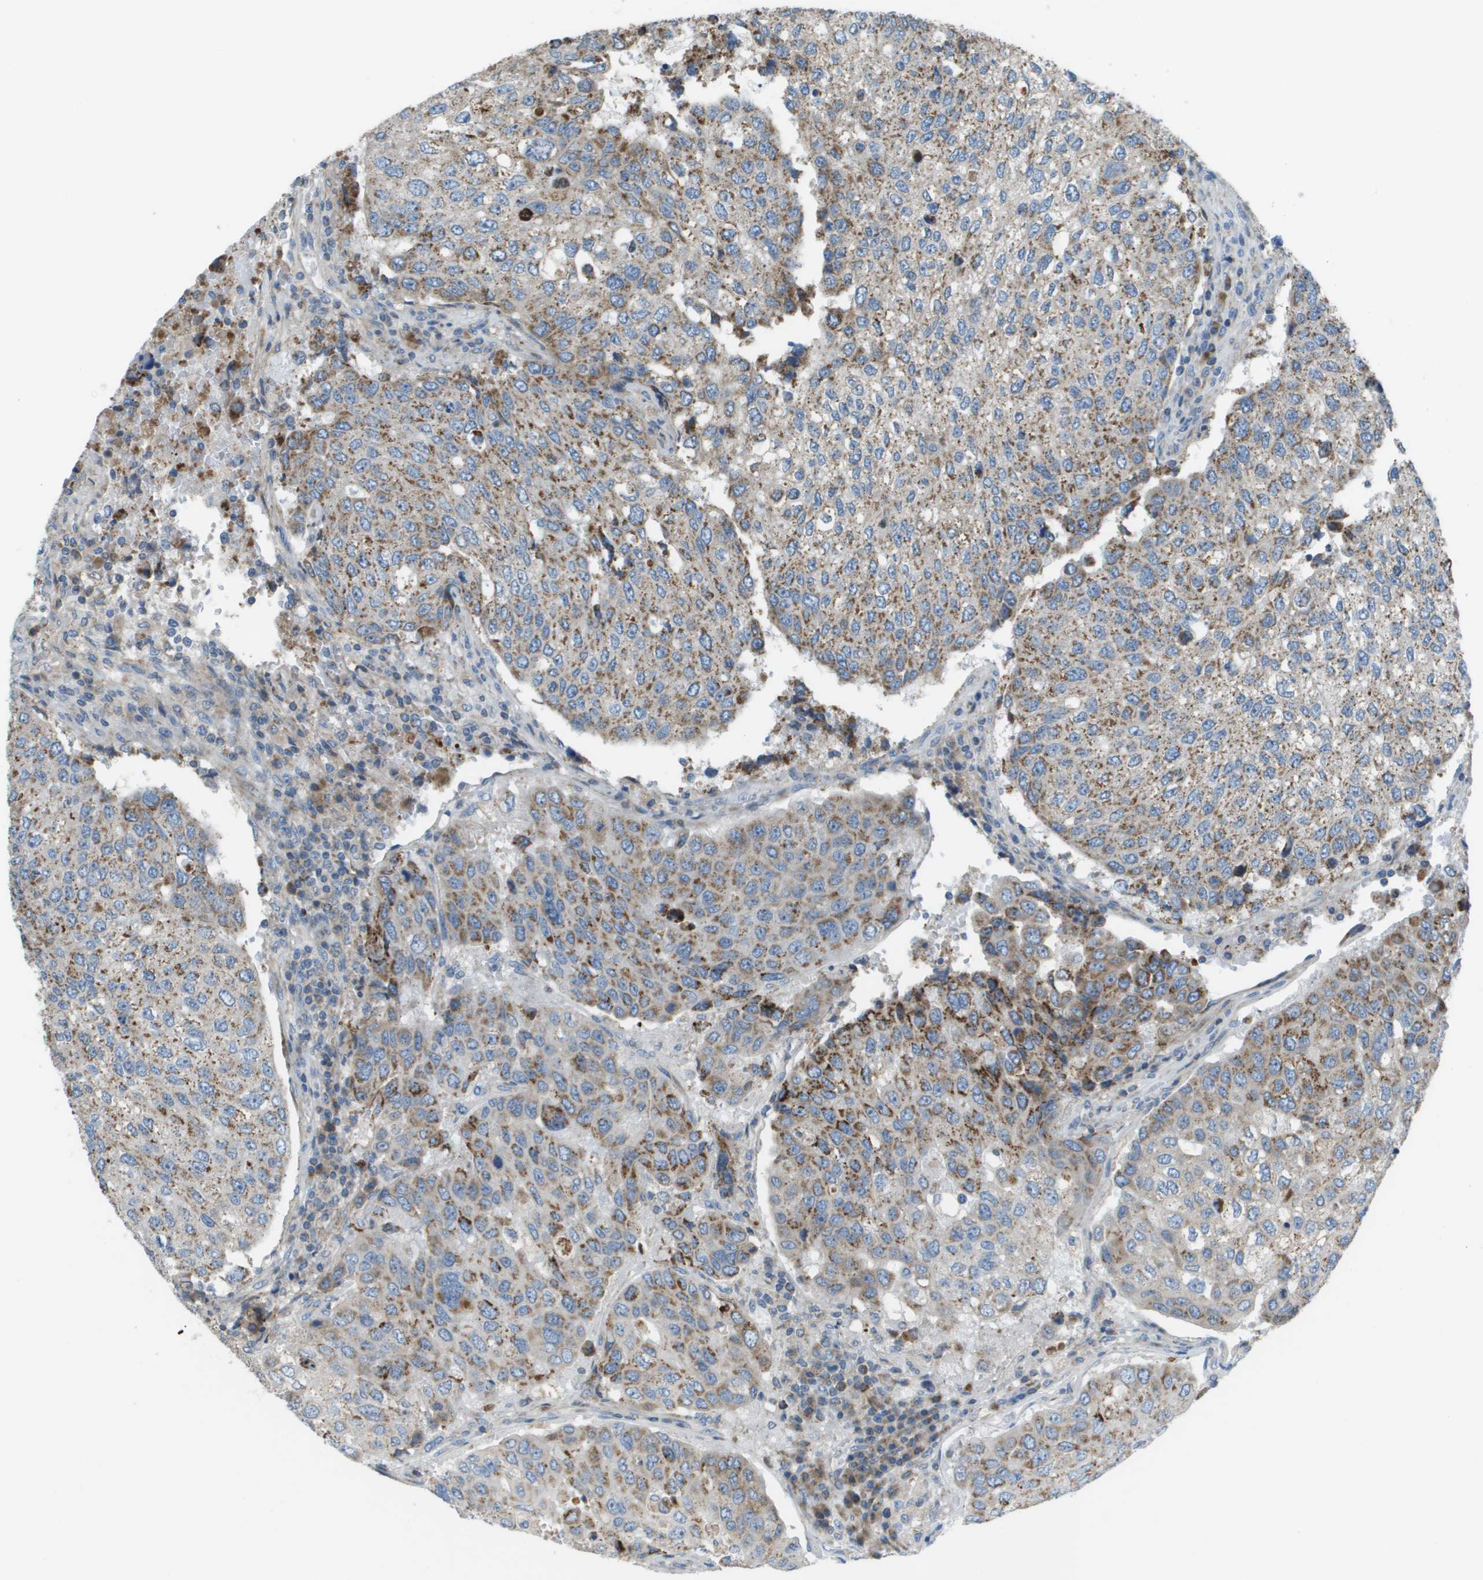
{"staining": {"intensity": "moderate", "quantity": ">75%", "location": "cytoplasmic/membranous"}, "tissue": "urothelial cancer", "cell_type": "Tumor cells", "image_type": "cancer", "snomed": [{"axis": "morphology", "description": "Urothelial carcinoma, High grade"}, {"axis": "topography", "description": "Lymph node"}, {"axis": "topography", "description": "Urinary bladder"}], "caption": "High-grade urothelial carcinoma stained with DAB (3,3'-diaminobenzidine) immunohistochemistry (IHC) shows medium levels of moderate cytoplasmic/membranous expression in about >75% of tumor cells.", "gene": "GALNT6", "patient": {"sex": "male", "age": 51}}